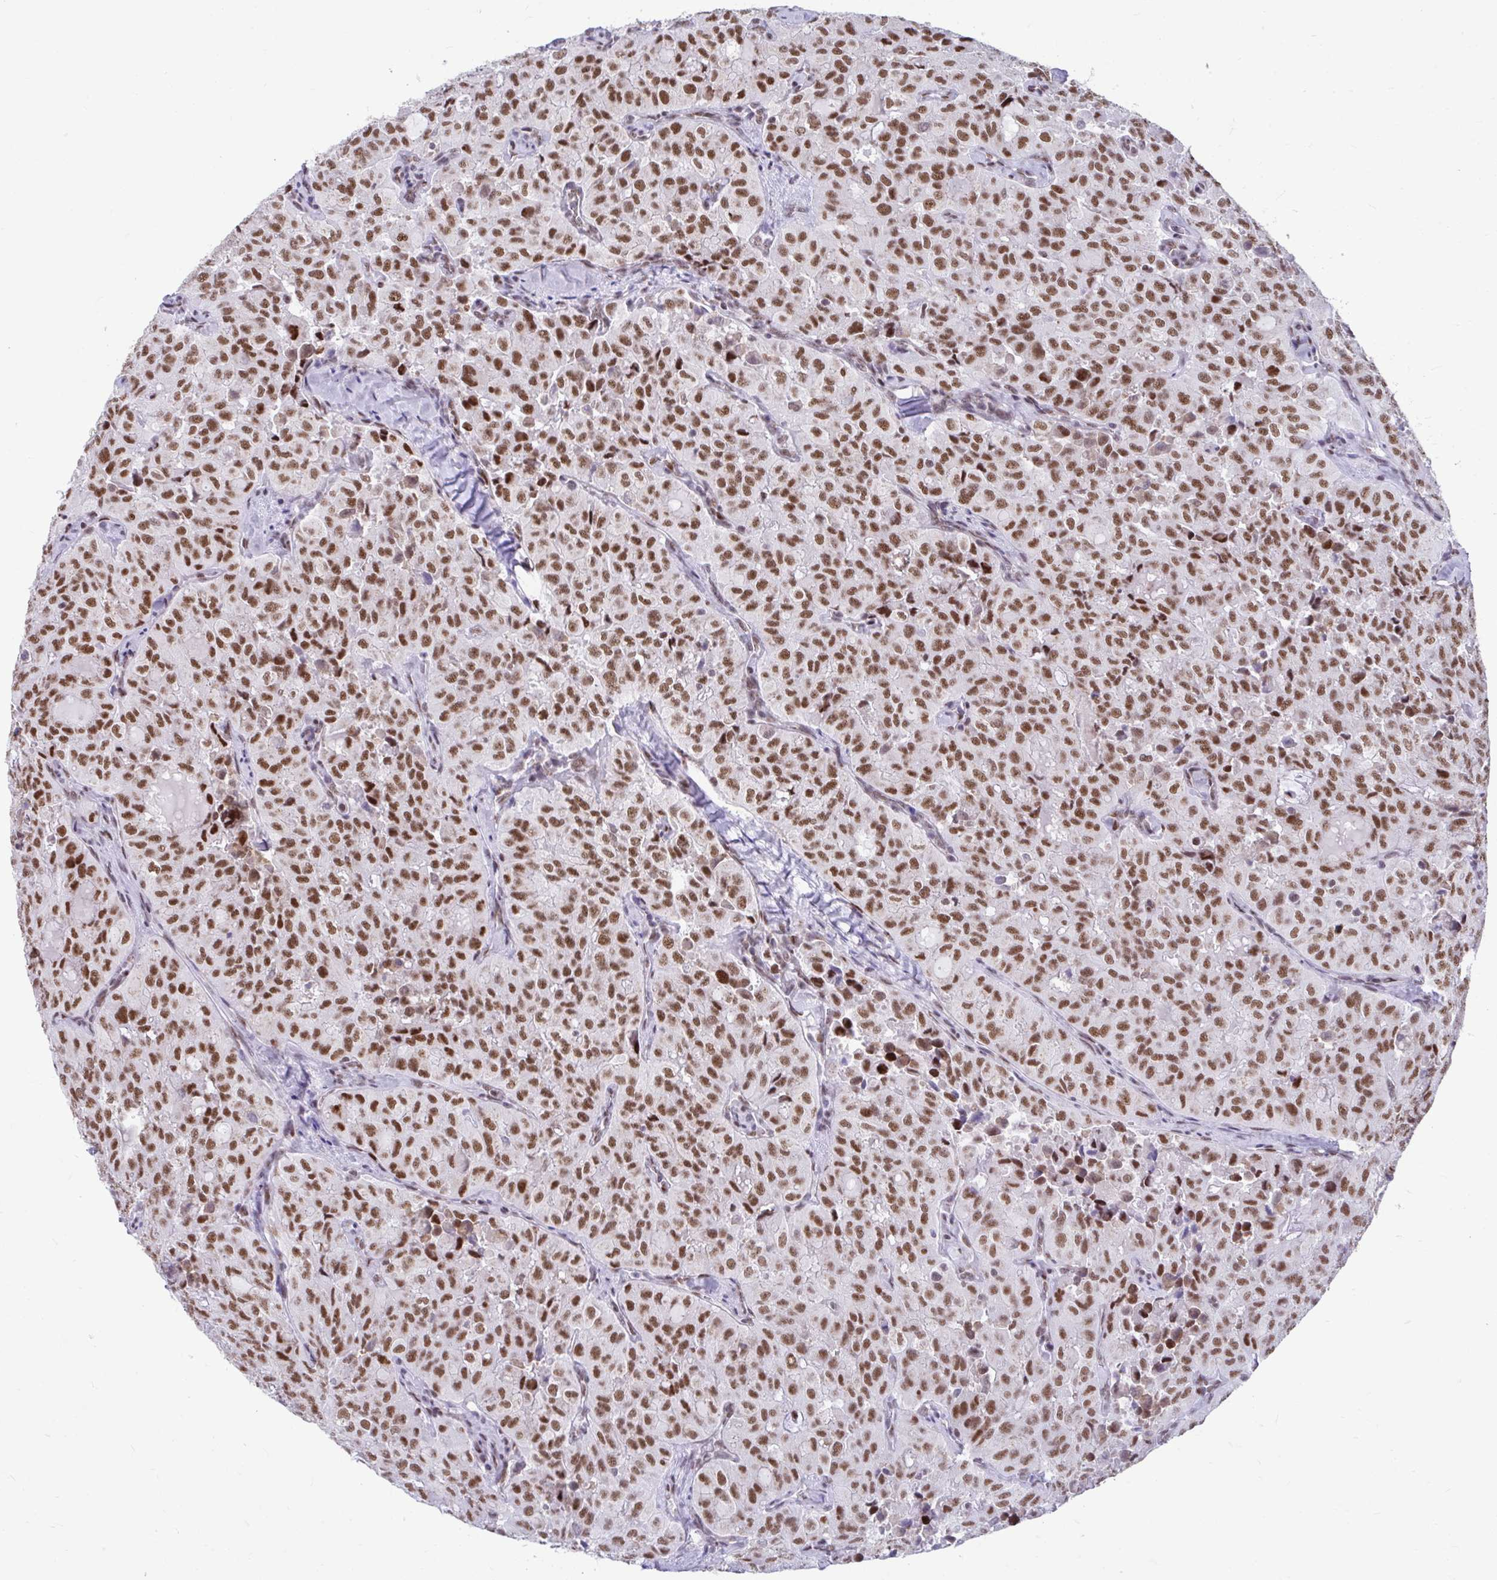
{"staining": {"intensity": "moderate", "quantity": ">75%", "location": "nuclear"}, "tissue": "thyroid cancer", "cell_type": "Tumor cells", "image_type": "cancer", "snomed": [{"axis": "morphology", "description": "Follicular adenoma carcinoma, NOS"}, {"axis": "topography", "description": "Thyroid gland"}], "caption": "Protein expression analysis of human thyroid cancer (follicular adenoma carcinoma) reveals moderate nuclear positivity in approximately >75% of tumor cells. The protein of interest is stained brown, and the nuclei are stained in blue (DAB (3,3'-diaminobenzidine) IHC with brightfield microscopy, high magnification).", "gene": "SLC35C2", "patient": {"sex": "male", "age": 75}}